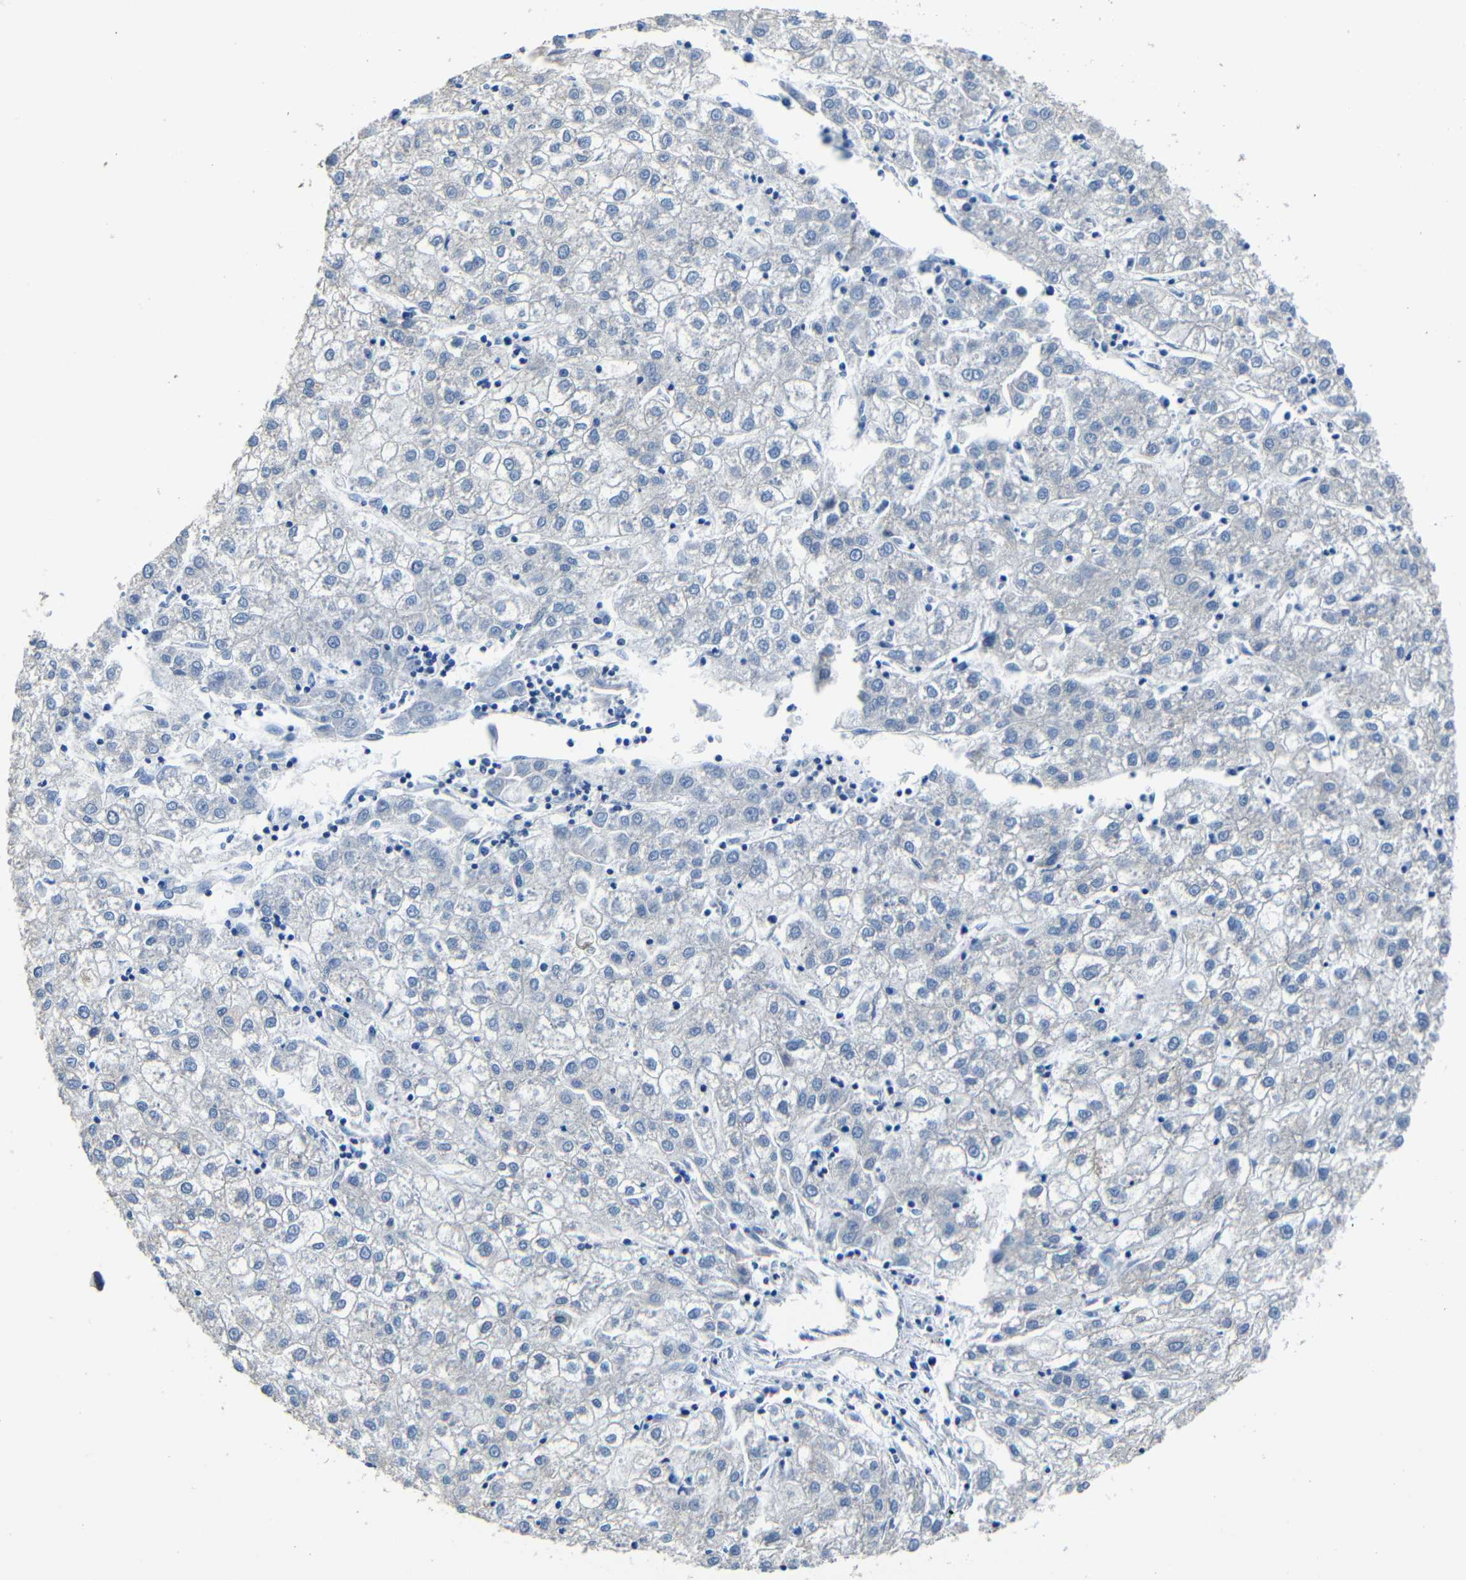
{"staining": {"intensity": "negative", "quantity": "none", "location": "none"}, "tissue": "liver cancer", "cell_type": "Tumor cells", "image_type": "cancer", "snomed": [{"axis": "morphology", "description": "Carcinoma, Hepatocellular, NOS"}, {"axis": "topography", "description": "Liver"}], "caption": "Liver hepatocellular carcinoma was stained to show a protein in brown. There is no significant positivity in tumor cells. (Brightfield microscopy of DAB IHC at high magnification).", "gene": "TNFAIP1", "patient": {"sex": "male", "age": 72}}